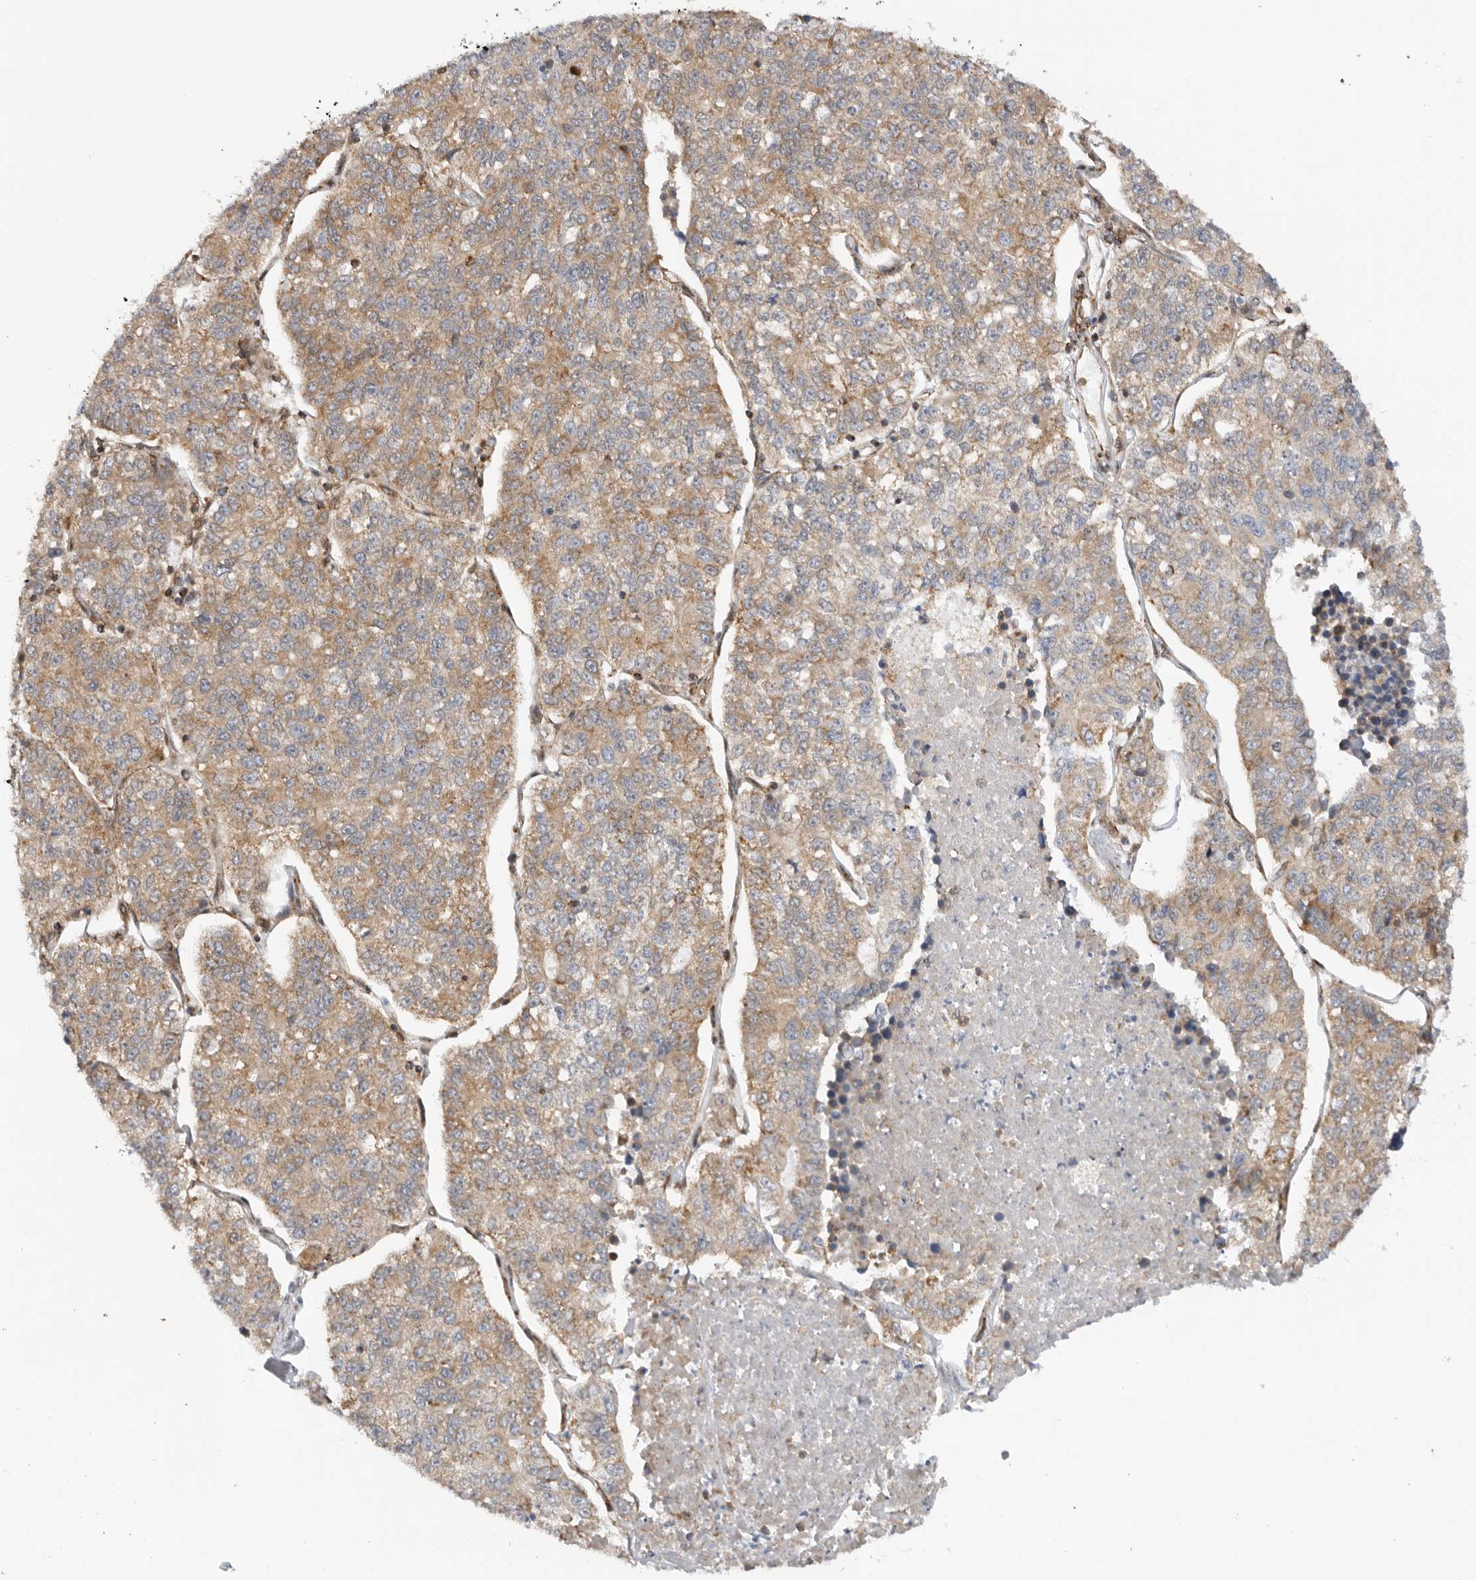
{"staining": {"intensity": "moderate", "quantity": "25%-75%", "location": "cytoplasmic/membranous"}, "tissue": "lung cancer", "cell_type": "Tumor cells", "image_type": "cancer", "snomed": [{"axis": "morphology", "description": "Adenocarcinoma, NOS"}, {"axis": "topography", "description": "Lung"}], "caption": "DAB (3,3'-diaminobenzidine) immunohistochemical staining of human lung adenocarcinoma exhibits moderate cytoplasmic/membranous protein expression in about 25%-75% of tumor cells.", "gene": "DCAF8", "patient": {"sex": "male", "age": 49}}